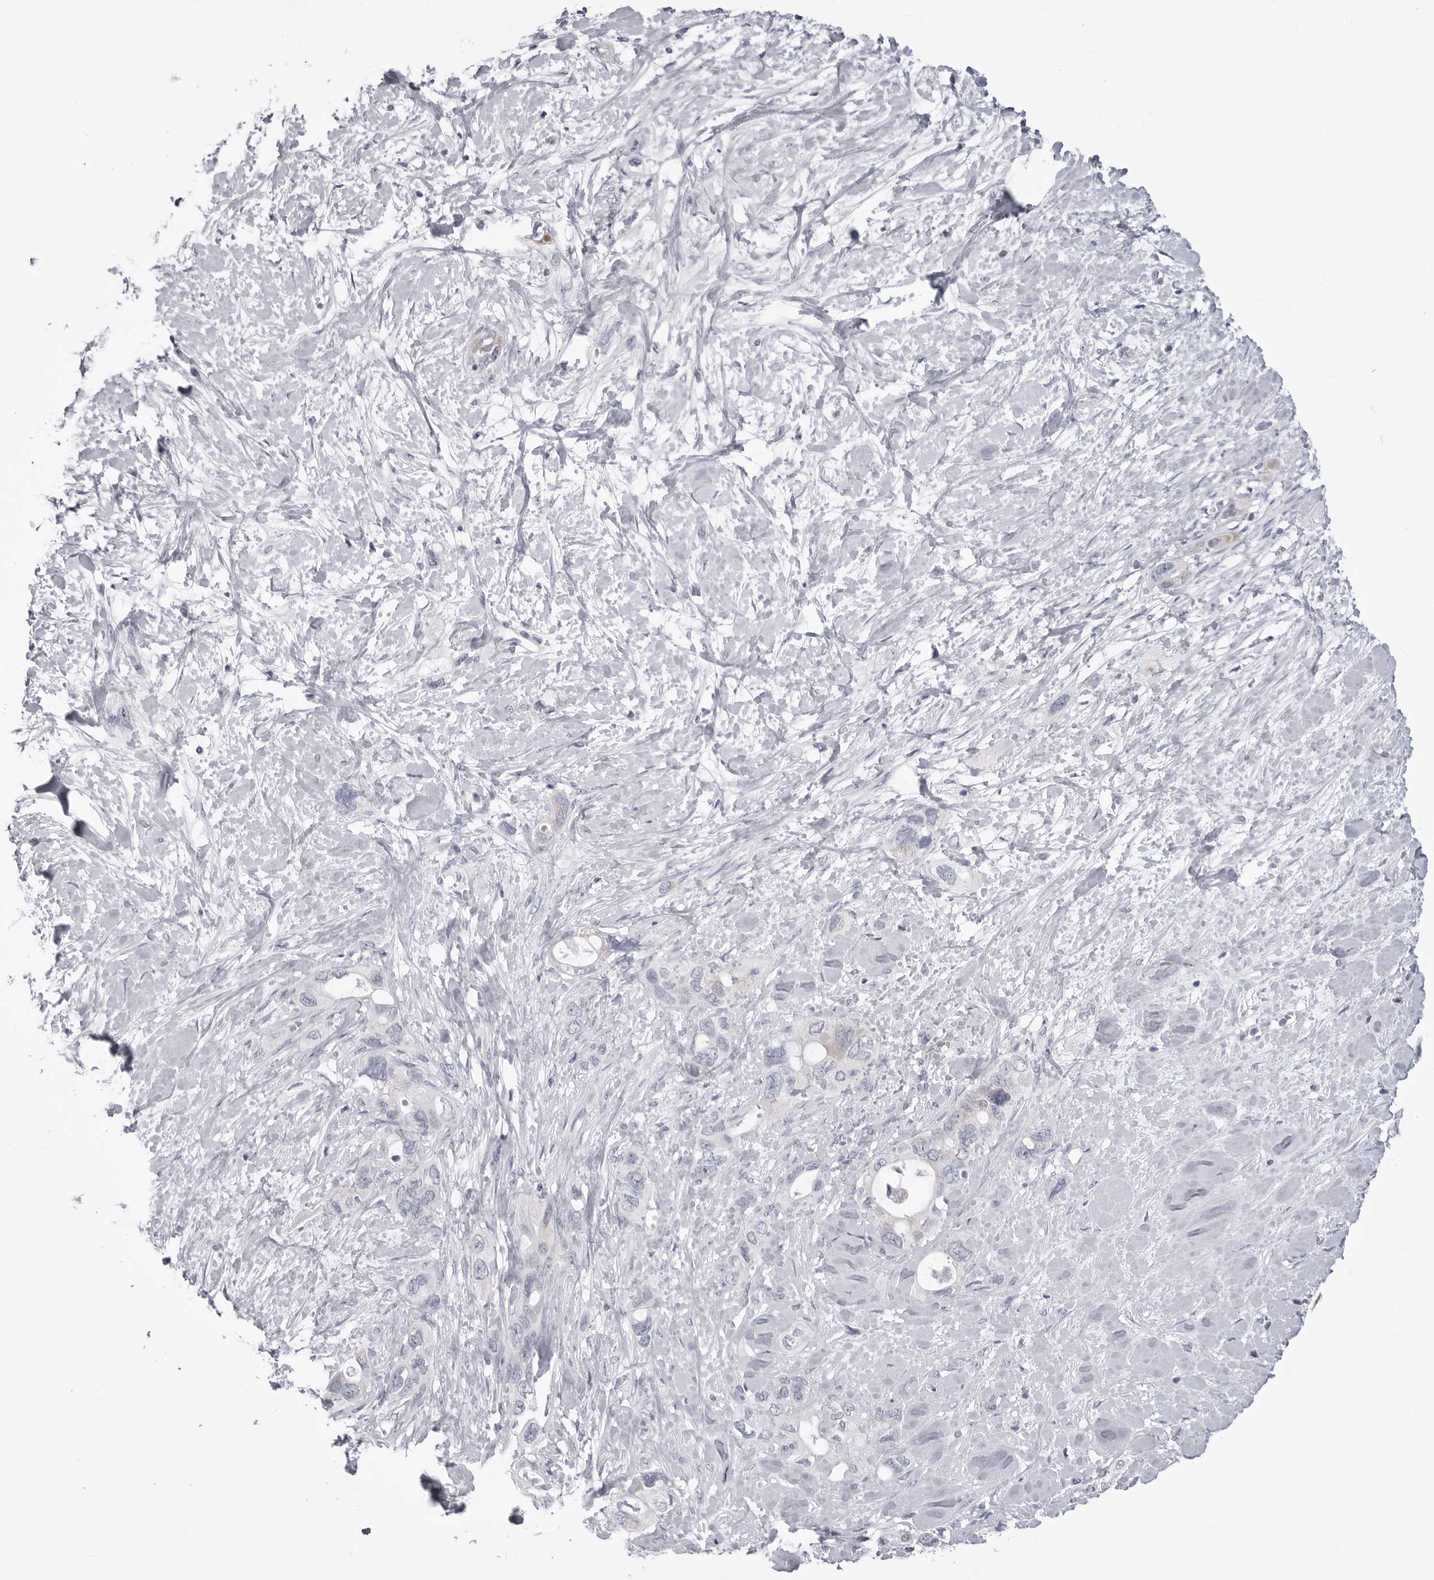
{"staining": {"intensity": "negative", "quantity": "none", "location": "none"}, "tissue": "pancreatic cancer", "cell_type": "Tumor cells", "image_type": "cancer", "snomed": [{"axis": "morphology", "description": "Adenocarcinoma, NOS"}, {"axis": "topography", "description": "Pancreas"}], "caption": "Tumor cells show no significant expression in pancreatic adenocarcinoma.", "gene": "FH", "patient": {"sex": "female", "age": 56}}